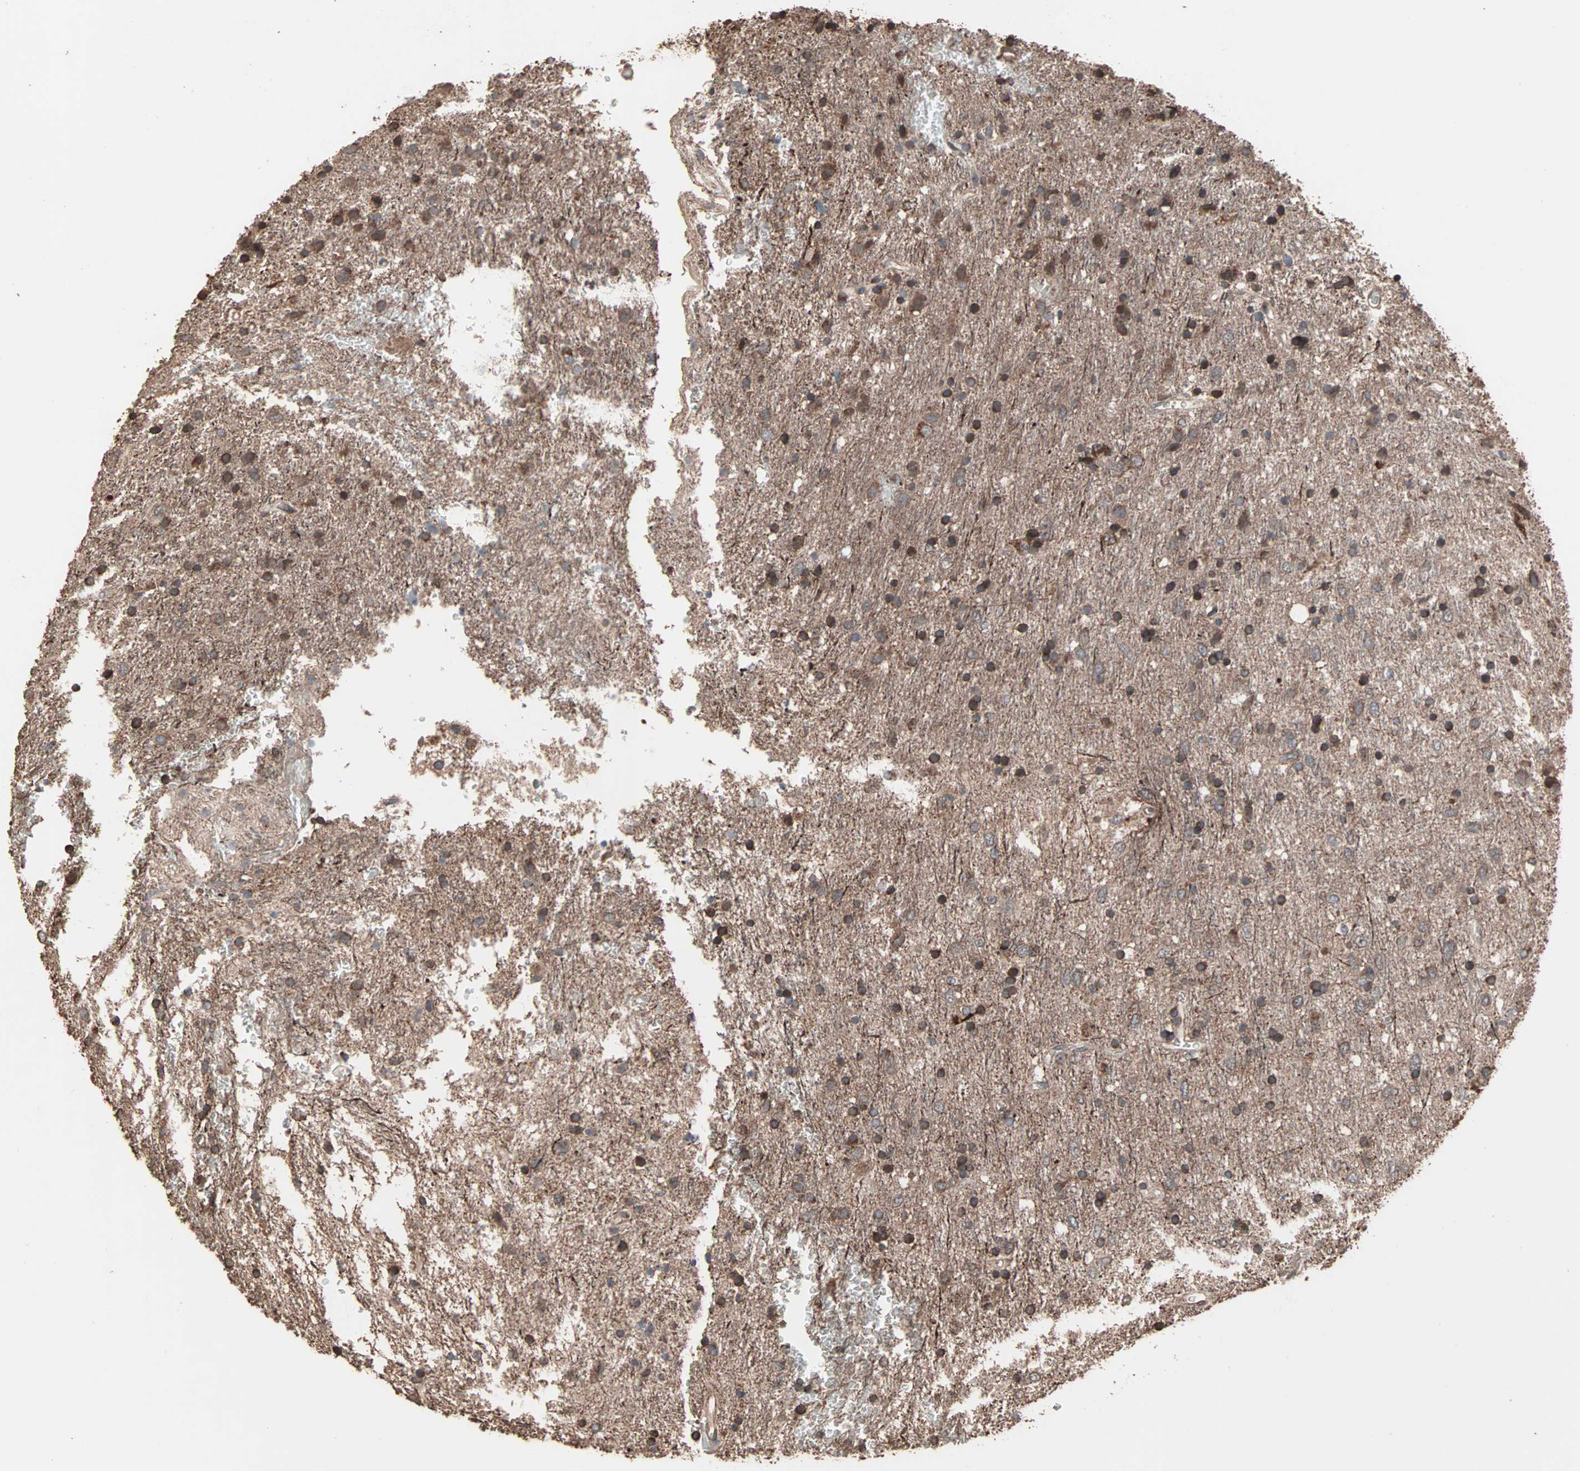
{"staining": {"intensity": "moderate", "quantity": ">75%", "location": "cytoplasmic/membranous"}, "tissue": "glioma", "cell_type": "Tumor cells", "image_type": "cancer", "snomed": [{"axis": "morphology", "description": "Glioma, malignant, Low grade"}, {"axis": "topography", "description": "Brain"}], "caption": "This image shows IHC staining of human glioma, with medium moderate cytoplasmic/membranous expression in about >75% of tumor cells.", "gene": "MRPL2", "patient": {"sex": "male", "age": 77}}